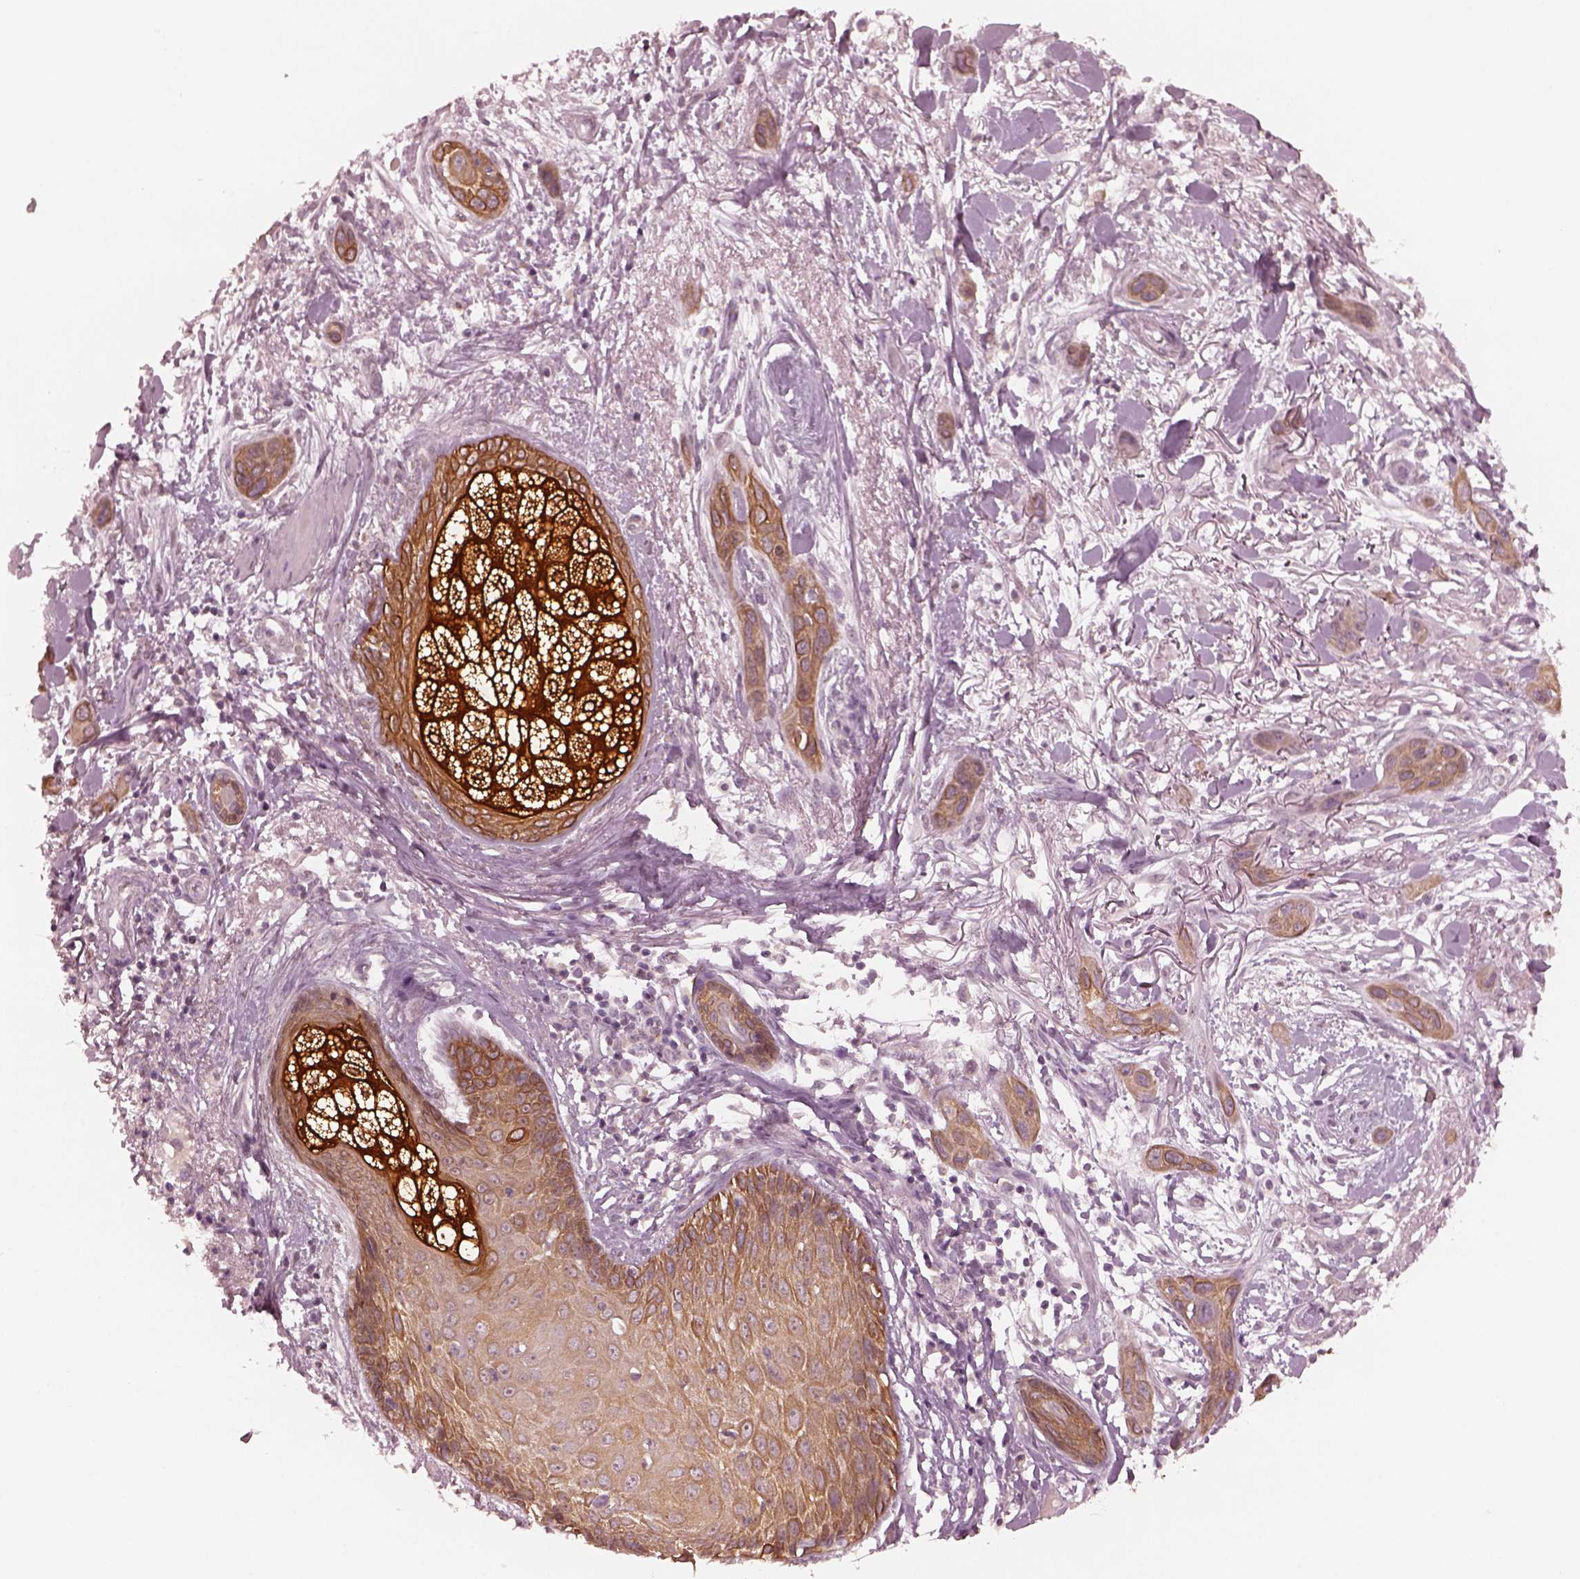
{"staining": {"intensity": "moderate", "quantity": ">75%", "location": "cytoplasmic/membranous"}, "tissue": "skin cancer", "cell_type": "Tumor cells", "image_type": "cancer", "snomed": [{"axis": "morphology", "description": "Squamous cell carcinoma, NOS"}, {"axis": "topography", "description": "Skin"}], "caption": "Moderate cytoplasmic/membranous protein expression is identified in about >75% of tumor cells in squamous cell carcinoma (skin). Immunohistochemistry (ihc) stains the protein in brown and the nuclei are stained blue.", "gene": "KRT79", "patient": {"sex": "male", "age": 79}}